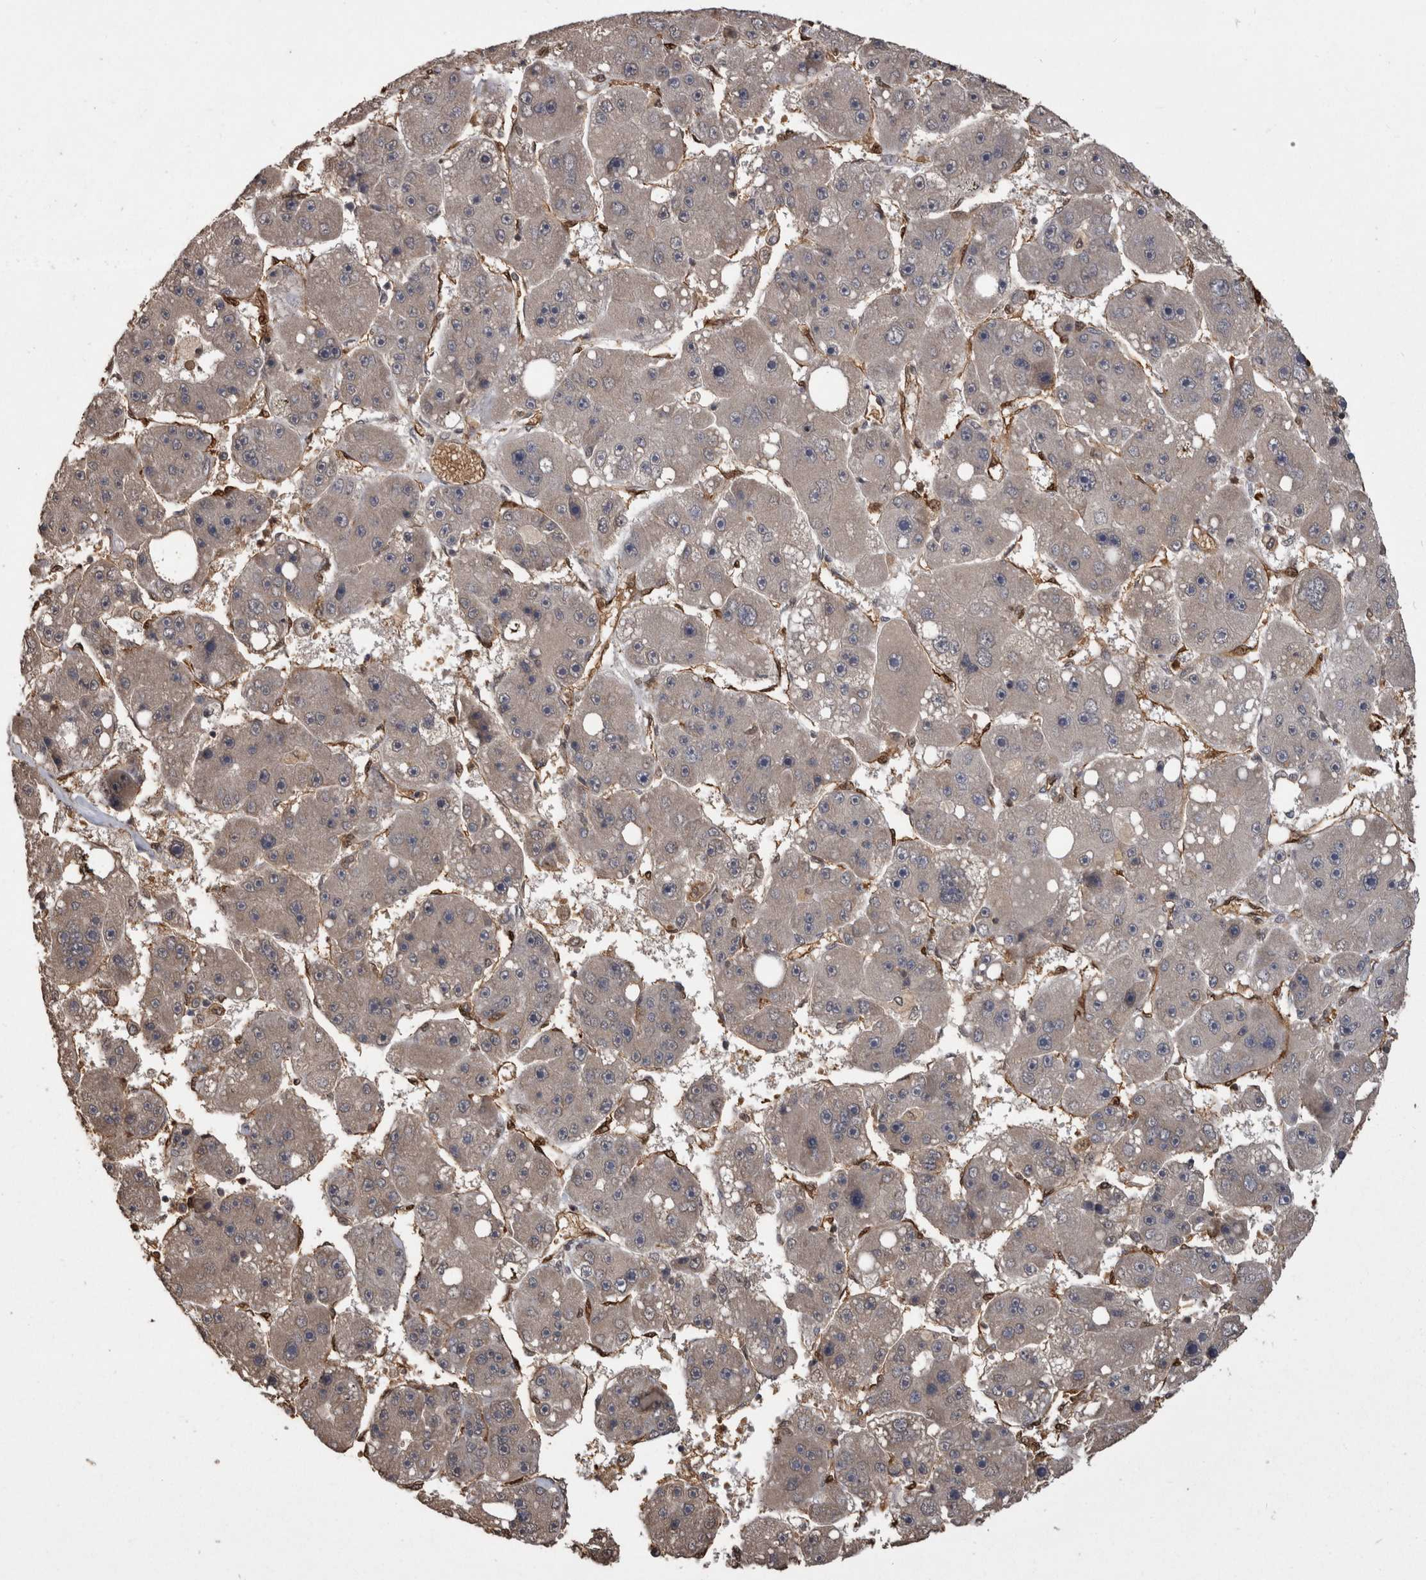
{"staining": {"intensity": "weak", "quantity": "<25%", "location": "cytoplasmic/membranous"}, "tissue": "liver cancer", "cell_type": "Tumor cells", "image_type": "cancer", "snomed": [{"axis": "morphology", "description": "Carcinoma, Hepatocellular, NOS"}, {"axis": "topography", "description": "Liver"}], "caption": "Human liver cancer stained for a protein using immunohistochemistry (IHC) shows no expression in tumor cells.", "gene": "LXN", "patient": {"sex": "female", "age": 61}}